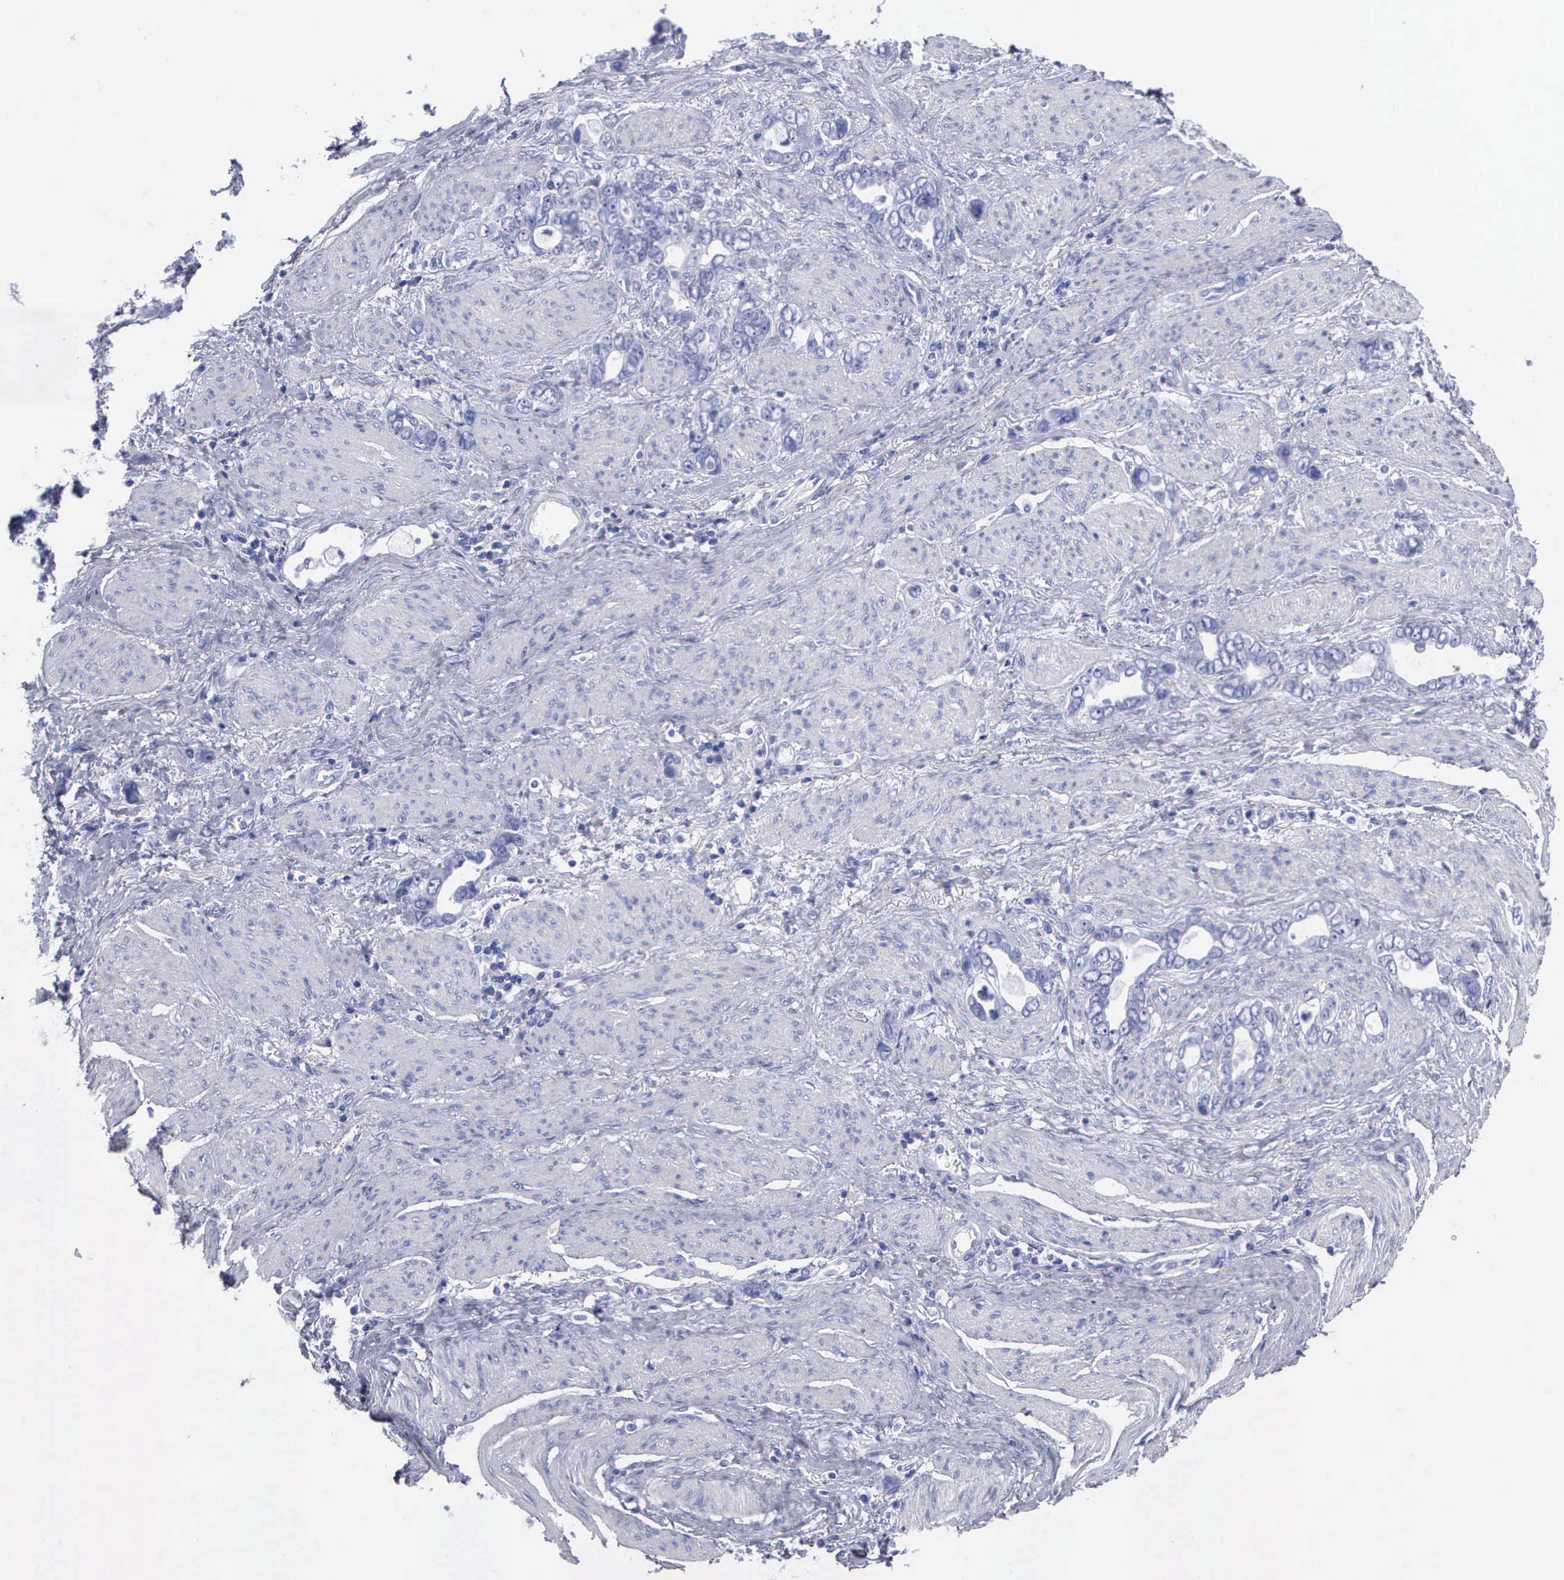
{"staining": {"intensity": "negative", "quantity": "none", "location": "none"}, "tissue": "stomach cancer", "cell_type": "Tumor cells", "image_type": "cancer", "snomed": [{"axis": "morphology", "description": "Adenocarcinoma, NOS"}, {"axis": "topography", "description": "Stomach"}], "caption": "The immunohistochemistry histopathology image has no significant expression in tumor cells of stomach adenocarcinoma tissue. (Immunohistochemistry, brightfield microscopy, high magnification).", "gene": "CYP19A1", "patient": {"sex": "male", "age": 78}}